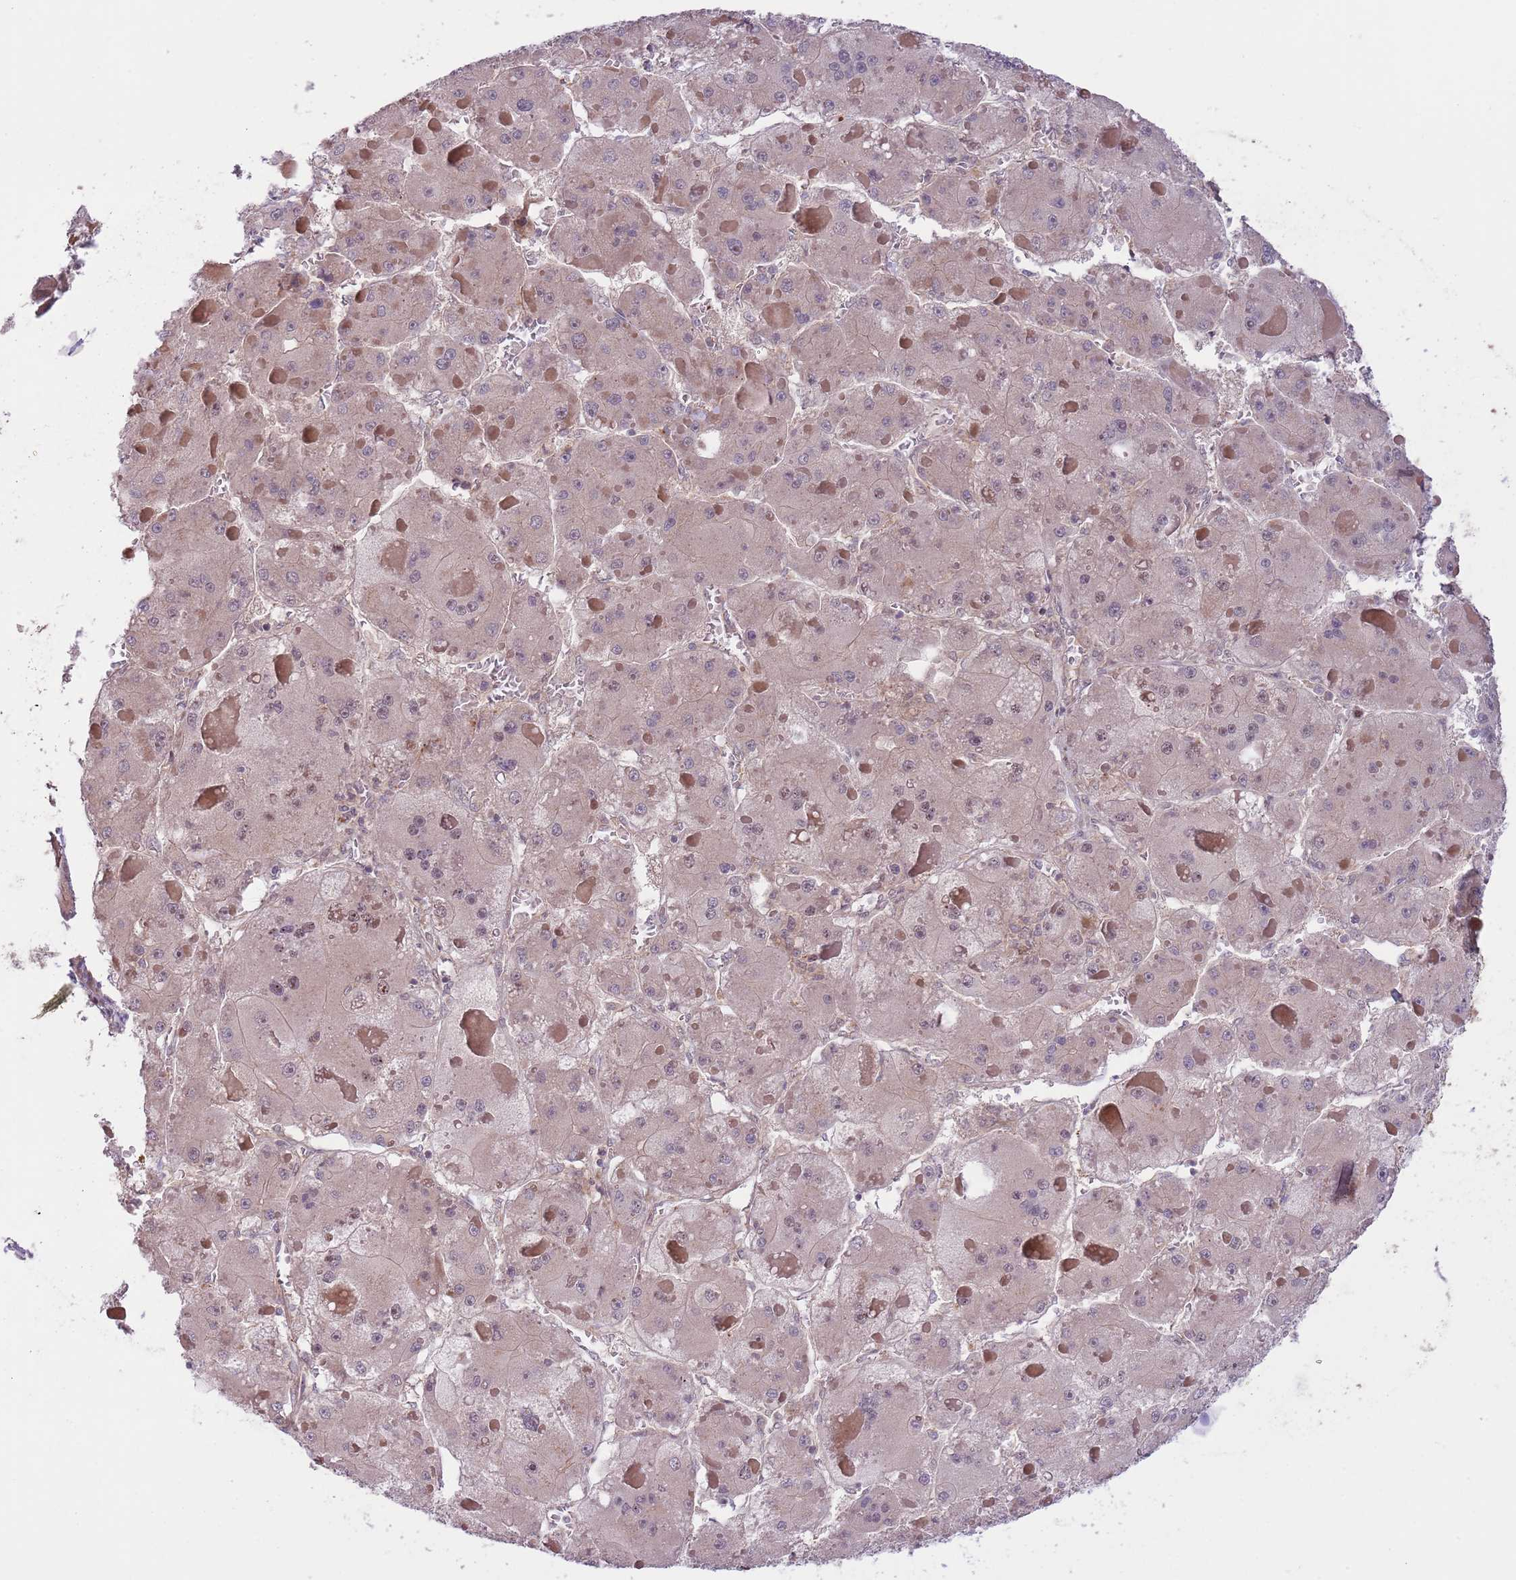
{"staining": {"intensity": "negative", "quantity": "none", "location": "none"}, "tissue": "liver cancer", "cell_type": "Tumor cells", "image_type": "cancer", "snomed": [{"axis": "morphology", "description": "Carcinoma, Hepatocellular, NOS"}, {"axis": "topography", "description": "Liver"}], "caption": "Immunohistochemistry (IHC) of human hepatocellular carcinoma (liver) shows no expression in tumor cells.", "gene": "PRR16", "patient": {"sex": "female", "age": 73}}